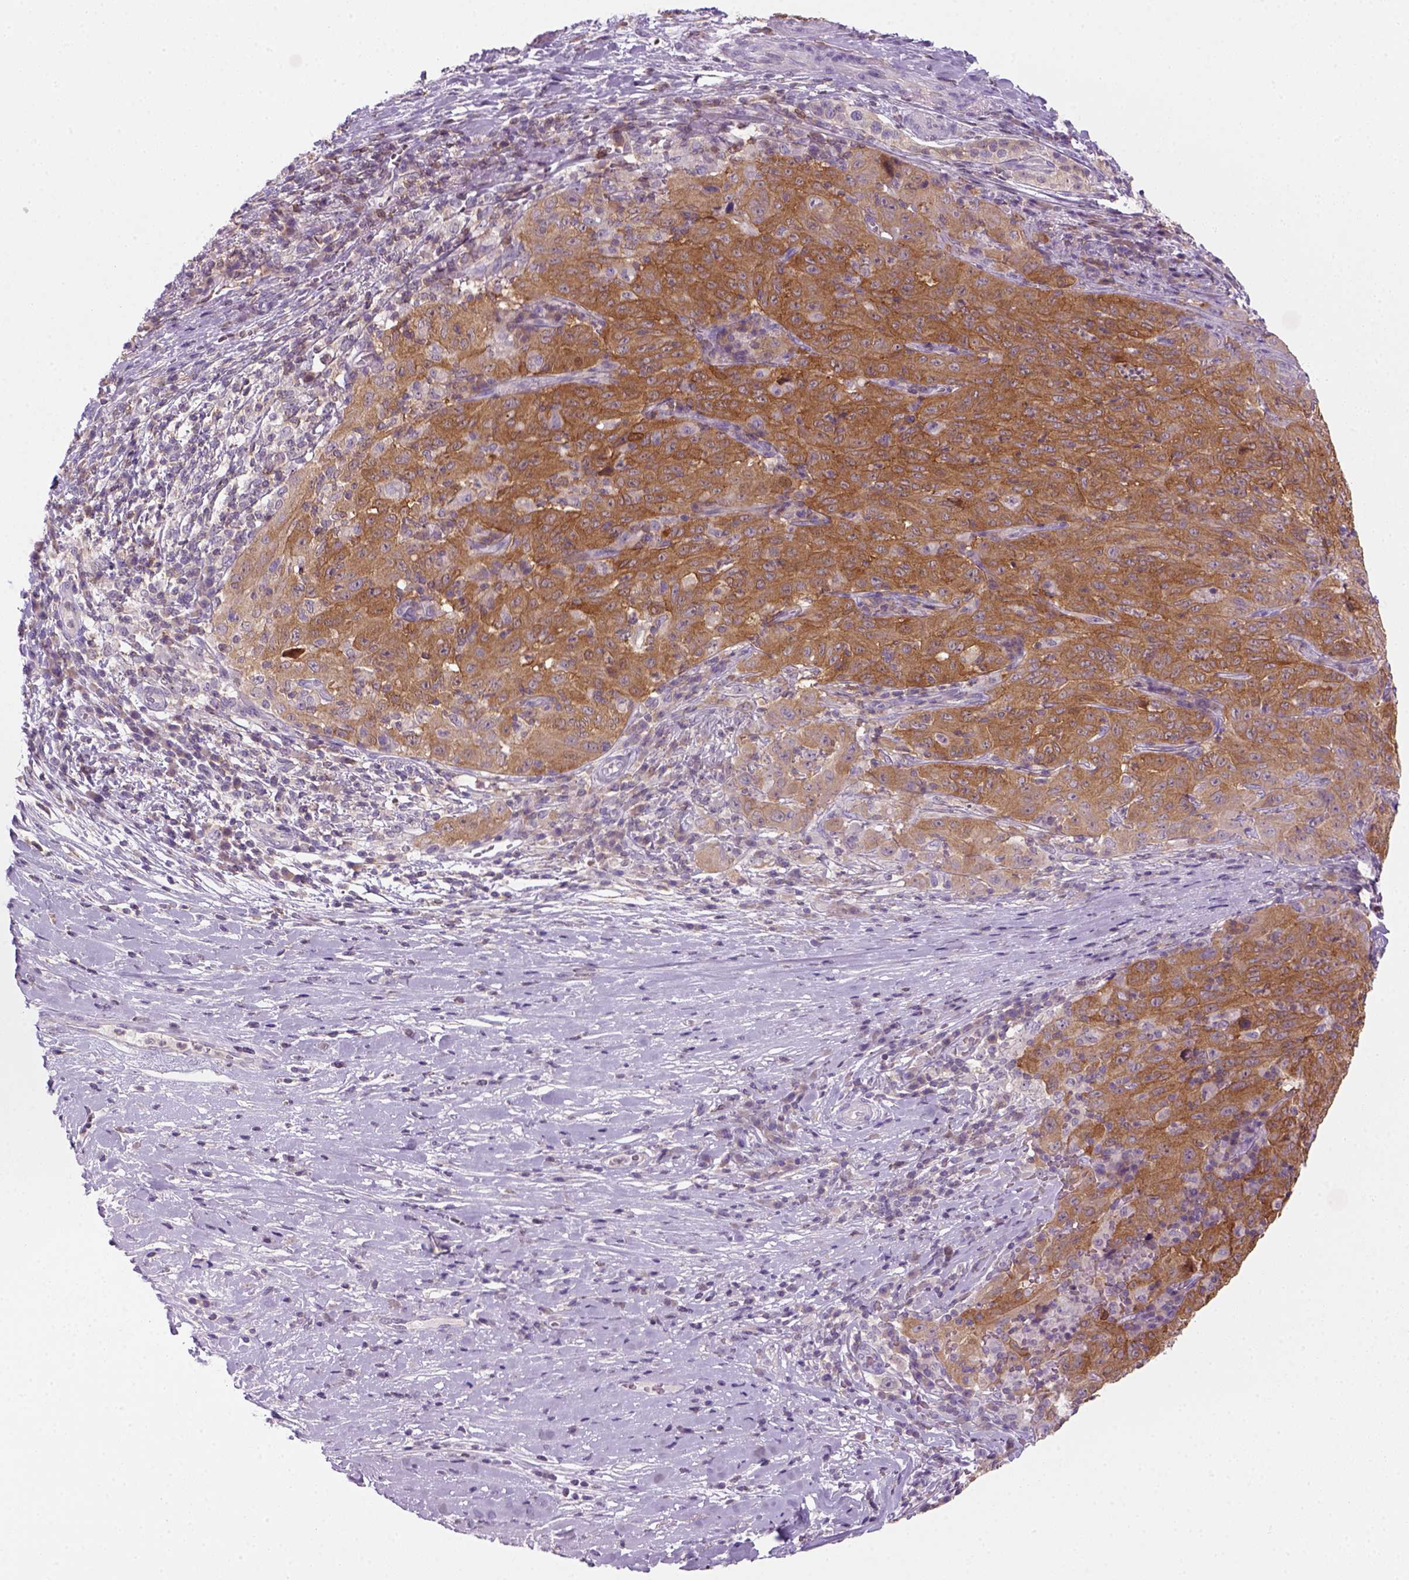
{"staining": {"intensity": "moderate", "quantity": ">75%", "location": "cytoplasmic/membranous"}, "tissue": "pancreatic cancer", "cell_type": "Tumor cells", "image_type": "cancer", "snomed": [{"axis": "morphology", "description": "Adenocarcinoma, NOS"}, {"axis": "topography", "description": "Pancreas"}], "caption": "Tumor cells display medium levels of moderate cytoplasmic/membranous positivity in about >75% of cells in pancreatic cancer (adenocarcinoma). (Stains: DAB (3,3'-diaminobenzidine) in brown, nuclei in blue, Microscopy: brightfield microscopy at high magnification).", "gene": "GOT1", "patient": {"sex": "male", "age": 63}}